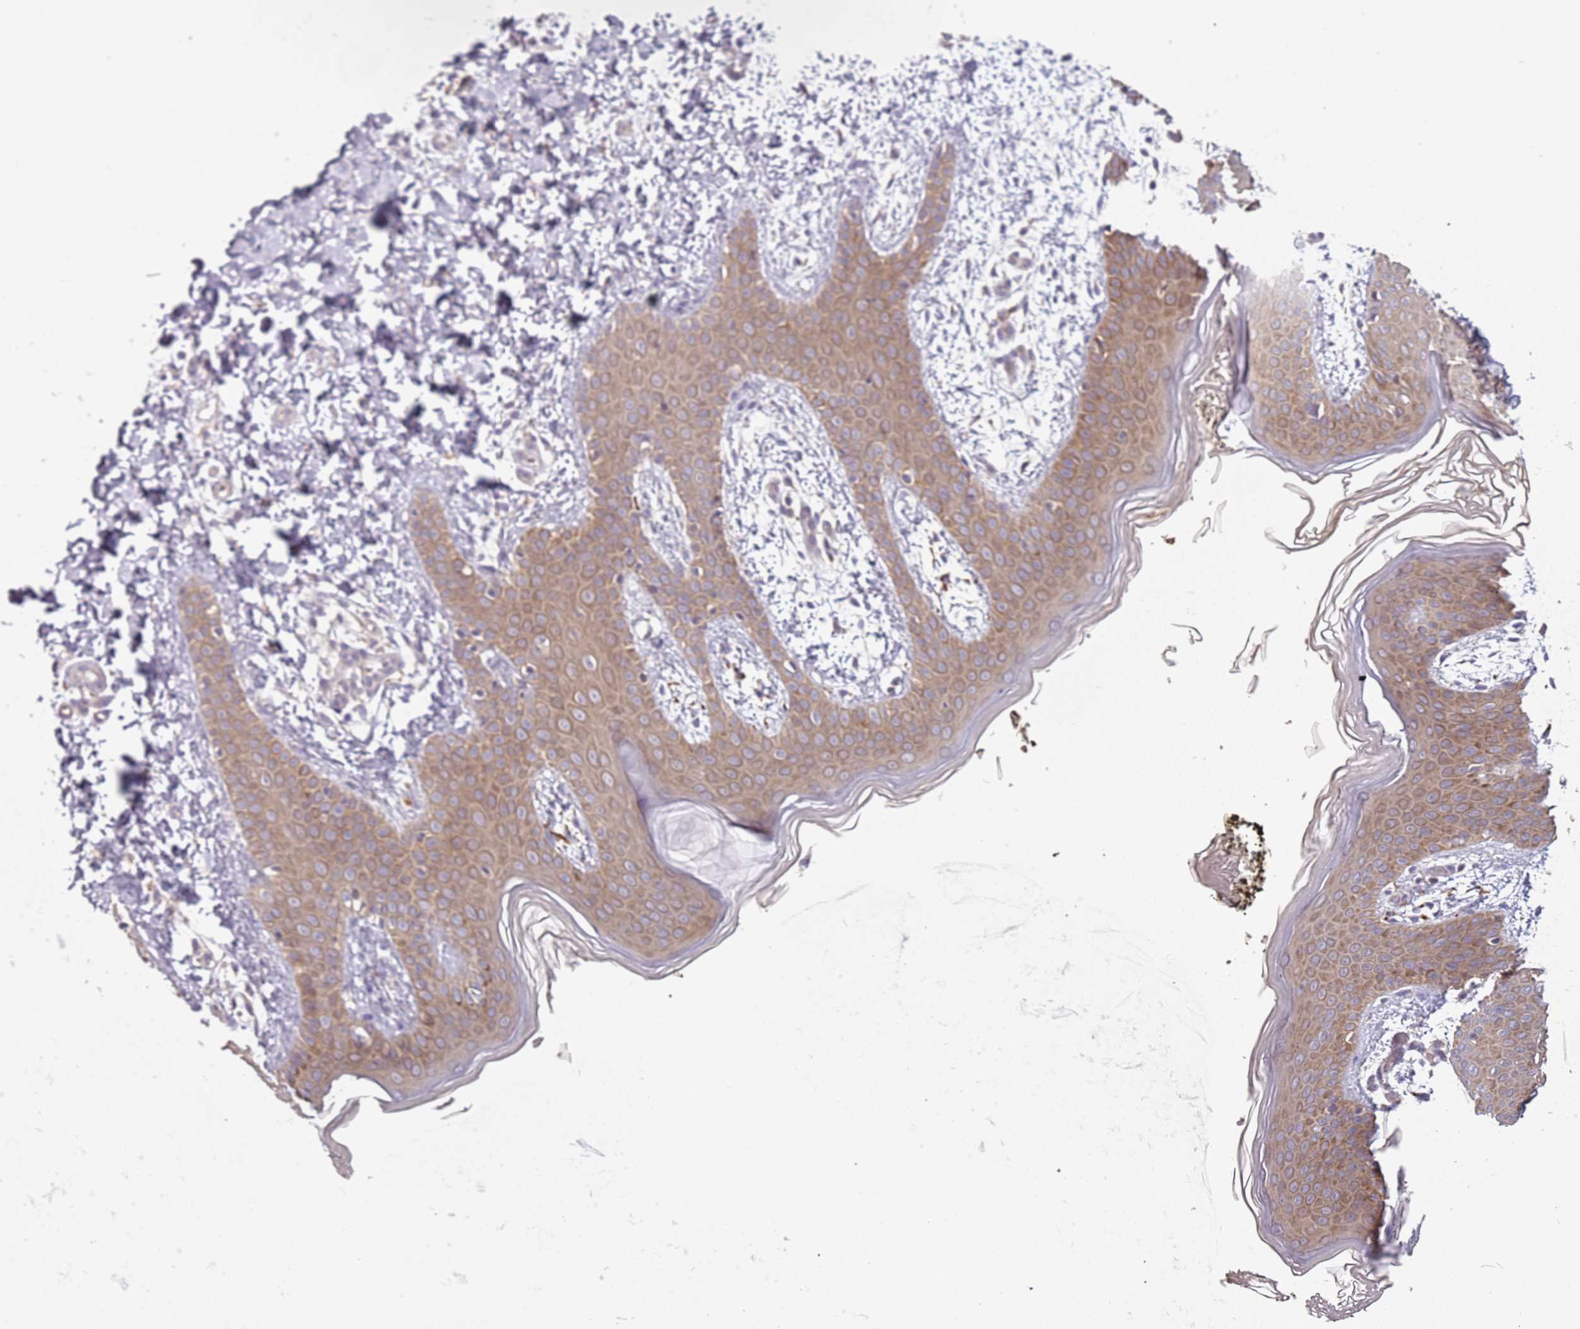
{"staining": {"intensity": "negative", "quantity": "none", "location": "none"}, "tissue": "skin", "cell_type": "Fibroblasts", "image_type": "normal", "snomed": [{"axis": "morphology", "description": "Normal tissue, NOS"}, {"axis": "topography", "description": "Skin"}], "caption": "DAB immunohistochemical staining of benign human skin shows no significant expression in fibroblasts.", "gene": "RPS28", "patient": {"sex": "male", "age": 36}}